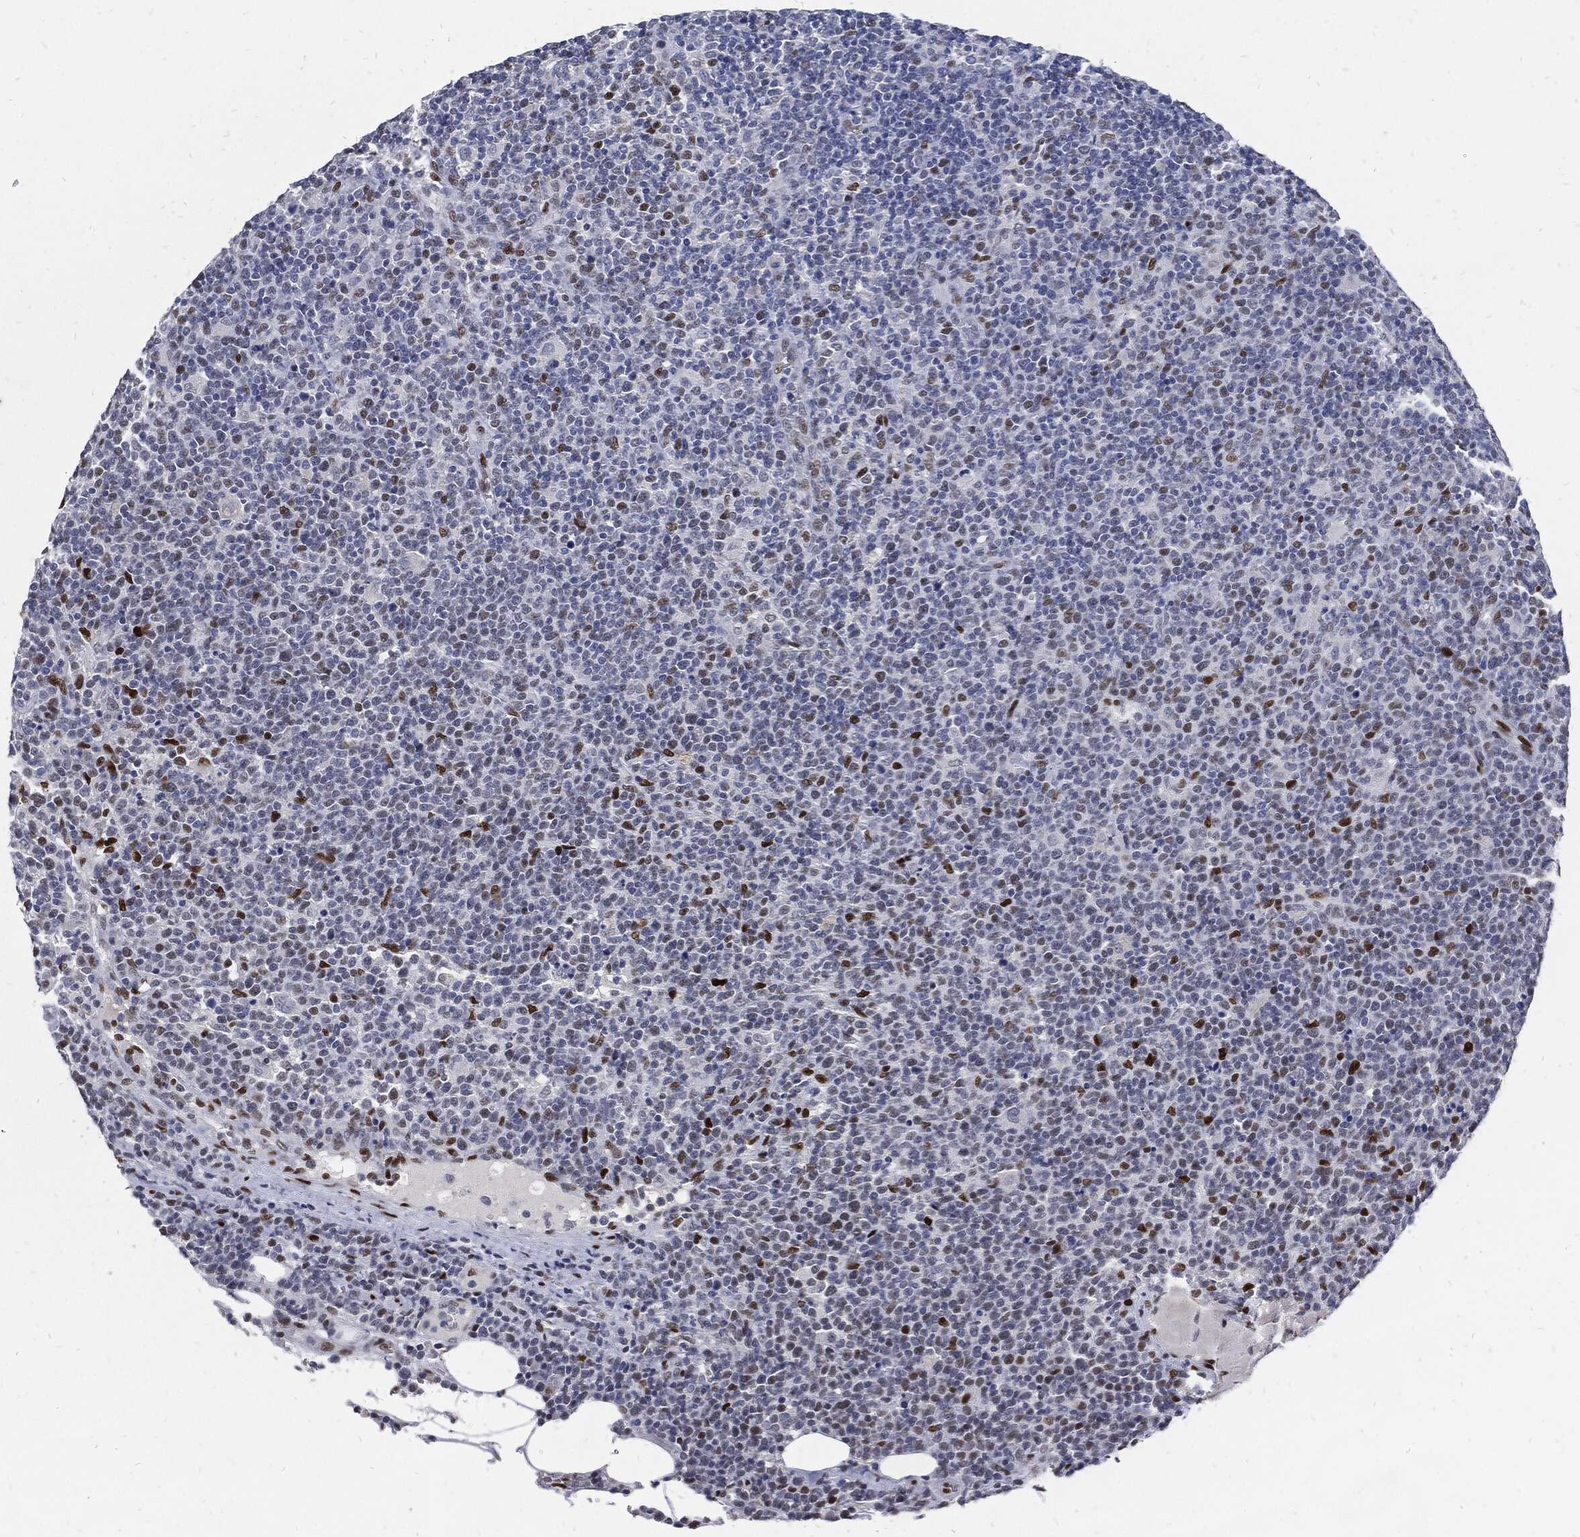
{"staining": {"intensity": "strong", "quantity": "<25%", "location": "nuclear"}, "tissue": "lymphoma", "cell_type": "Tumor cells", "image_type": "cancer", "snomed": [{"axis": "morphology", "description": "Malignant lymphoma, non-Hodgkin's type, High grade"}, {"axis": "topography", "description": "Lymph node"}], "caption": "A micrograph of human lymphoma stained for a protein shows strong nuclear brown staining in tumor cells.", "gene": "JUN", "patient": {"sex": "male", "age": 61}}